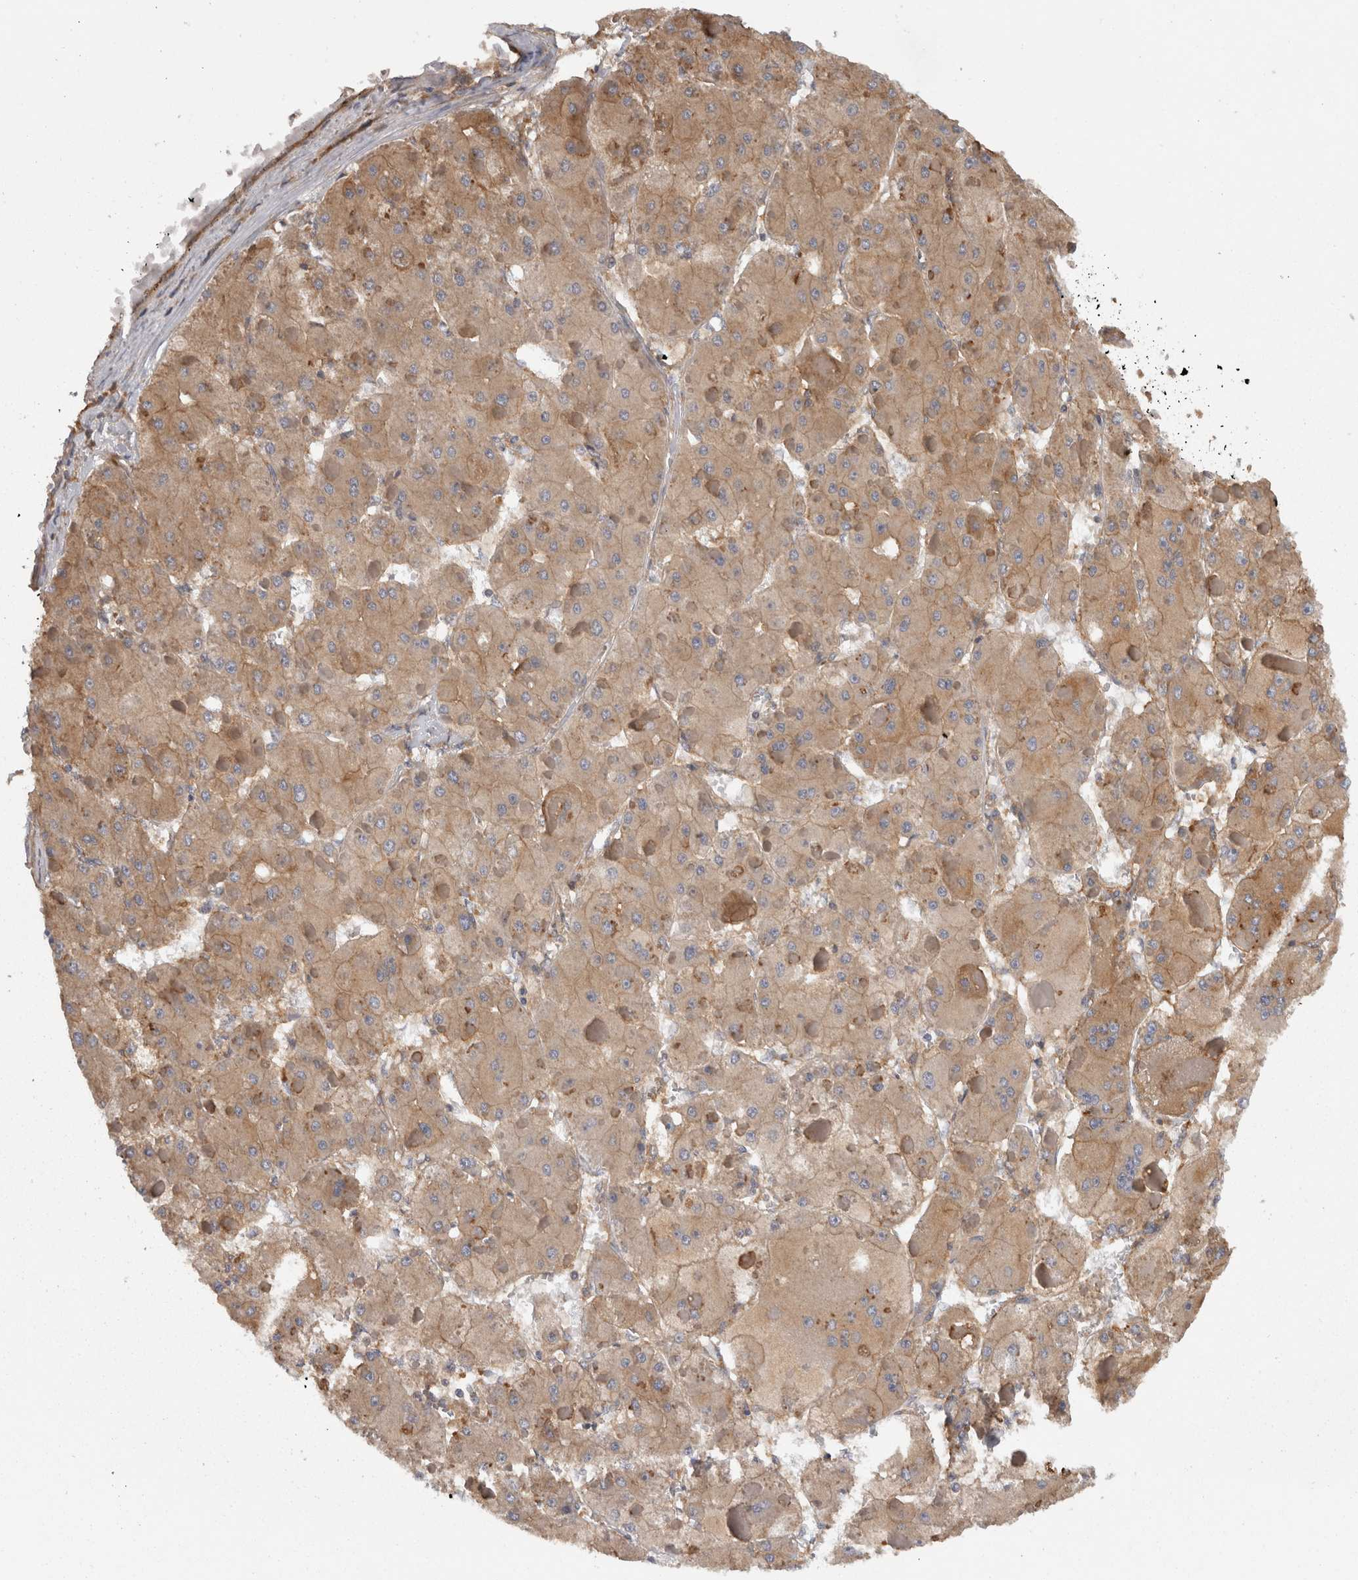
{"staining": {"intensity": "moderate", "quantity": ">75%", "location": "cytoplasmic/membranous"}, "tissue": "liver cancer", "cell_type": "Tumor cells", "image_type": "cancer", "snomed": [{"axis": "morphology", "description": "Carcinoma, Hepatocellular, NOS"}, {"axis": "topography", "description": "Liver"}], "caption": "Immunohistochemistry (IHC) (DAB (3,3'-diaminobenzidine)) staining of hepatocellular carcinoma (liver) demonstrates moderate cytoplasmic/membranous protein staining in approximately >75% of tumor cells.", "gene": "SMCR8", "patient": {"sex": "female", "age": 73}}